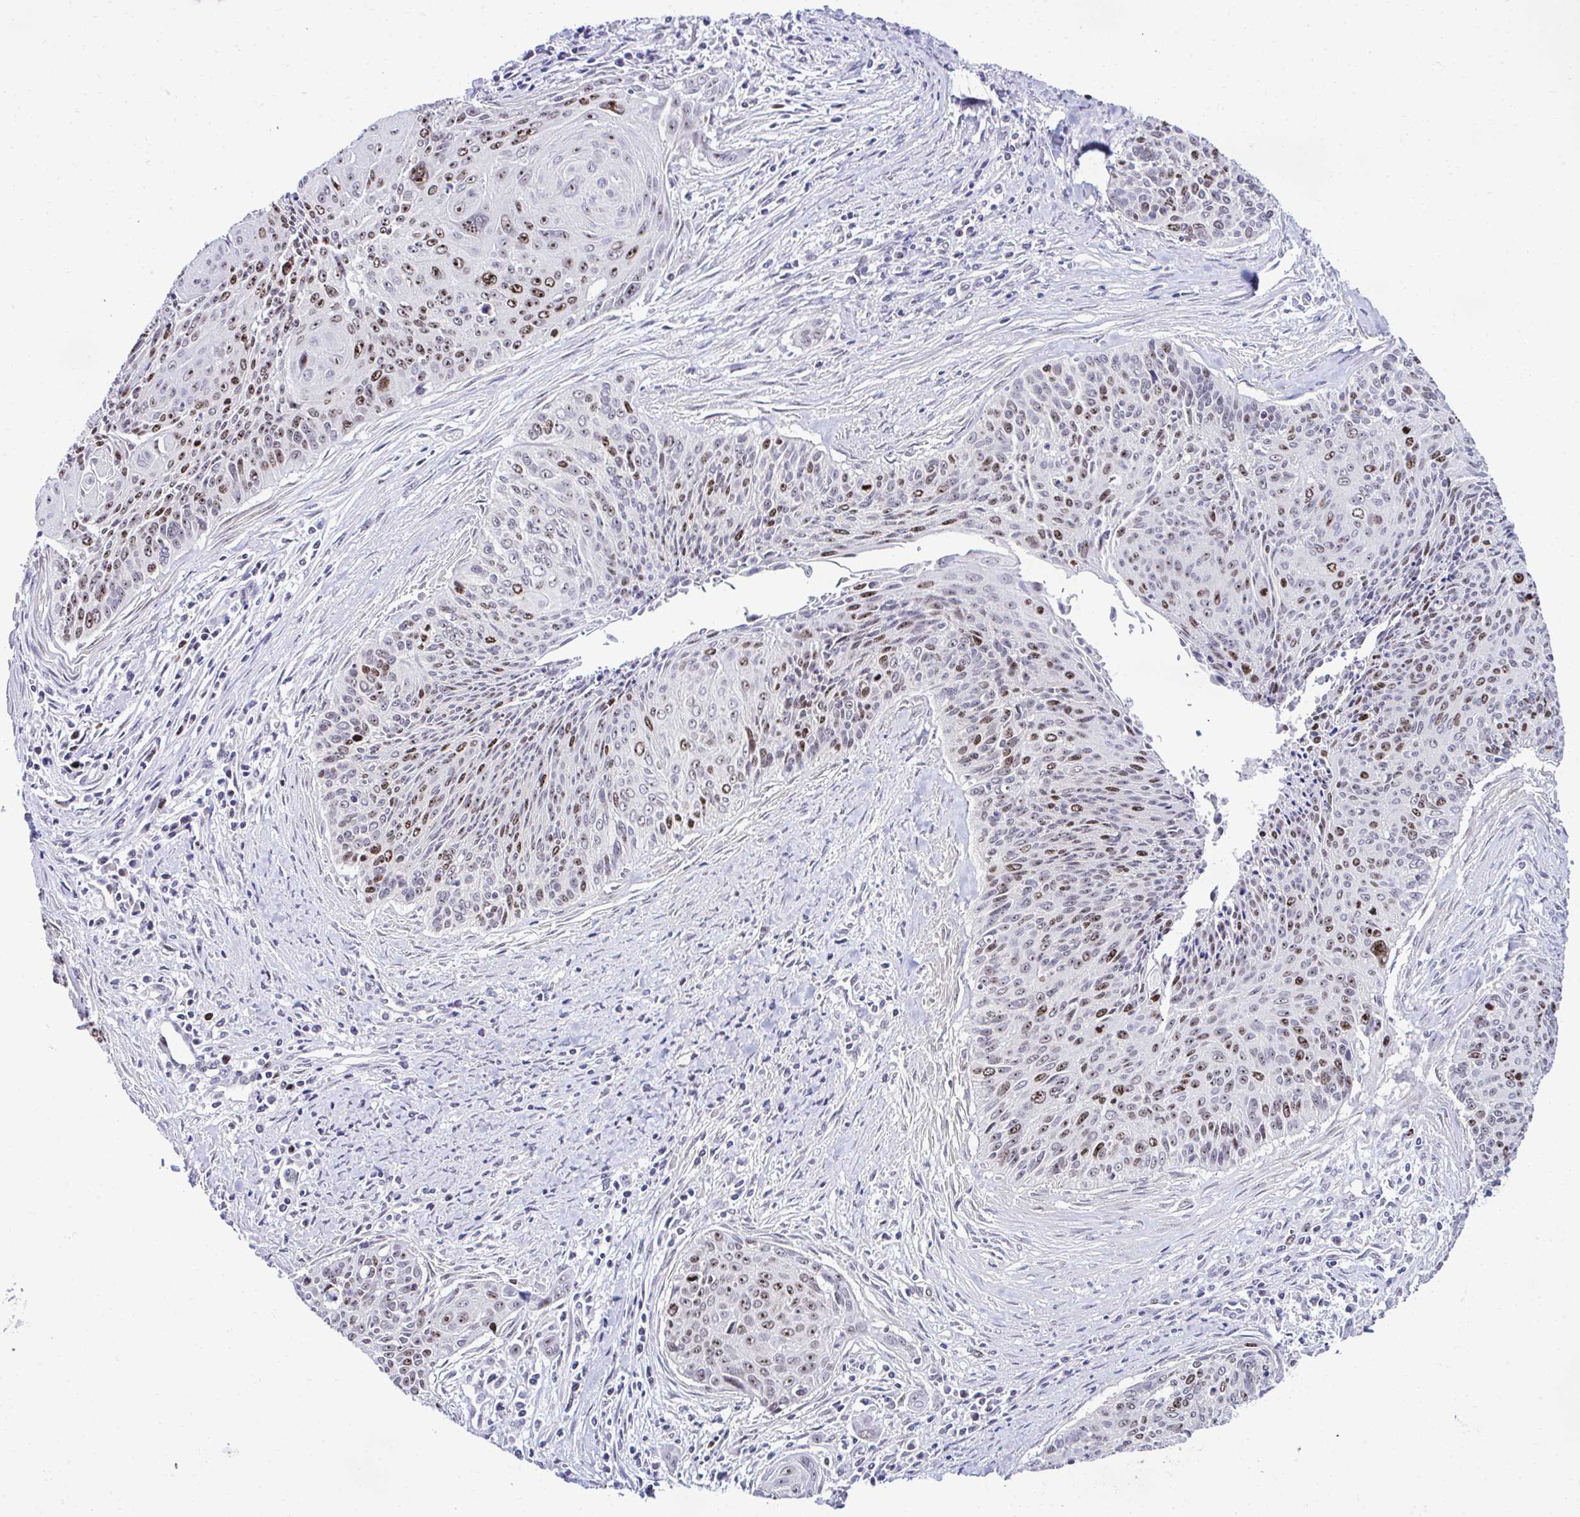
{"staining": {"intensity": "moderate", "quantity": ">75%", "location": "nuclear"}, "tissue": "cervical cancer", "cell_type": "Tumor cells", "image_type": "cancer", "snomed": [{"axis": "morphology", "description": "Squamous cell carcinoma, NOS"}, {"axis": "topography", "description": "Cervix"}], "caption": "Immunohistochemistry of human cervical squamous cell carcinoma demonstrates medium levels of moderate nuclear staining in about >75% of tumor cells.", "gene": "CEP72", "patient": {"sex": "female", "age": 55}}